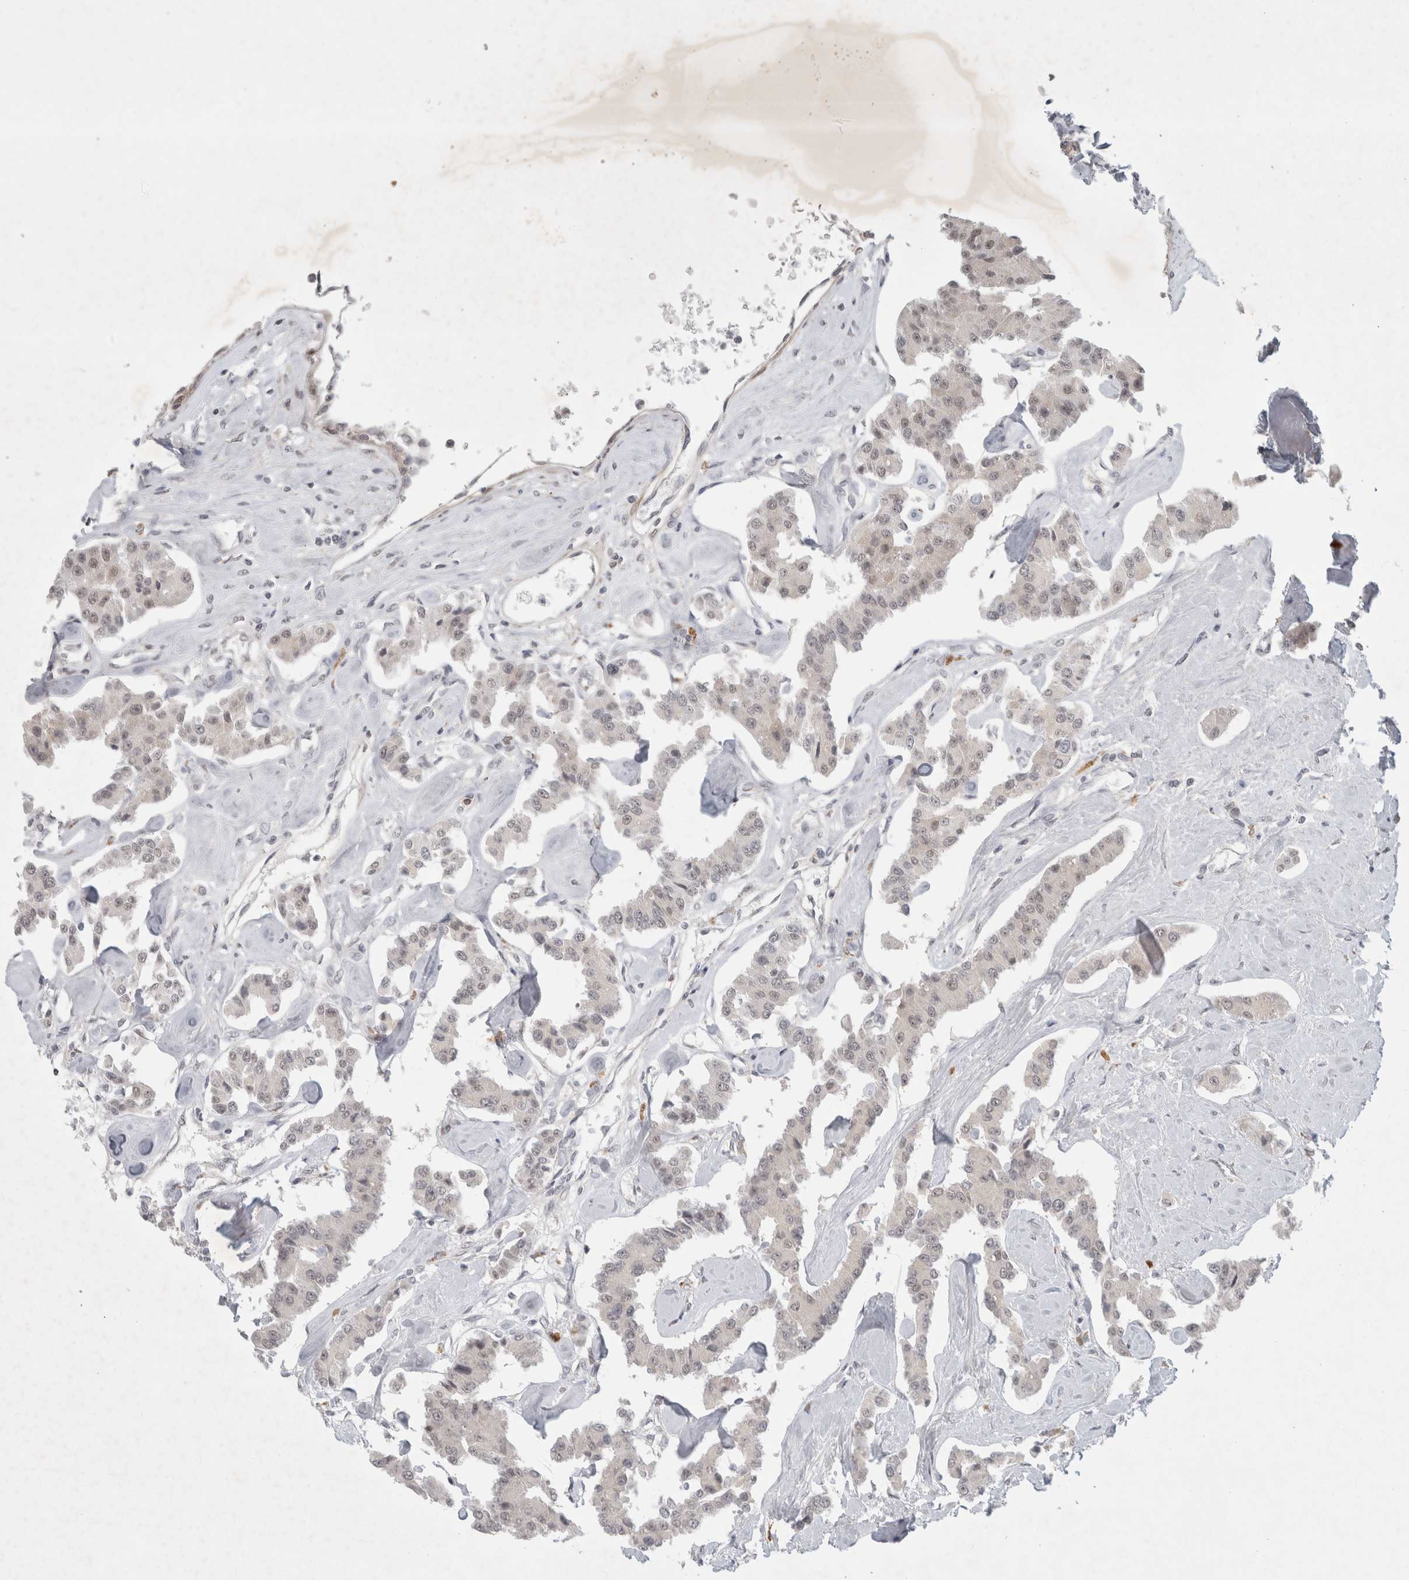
{"staining": {"intensity": "negative", "quantity": "none", "location": "none"}, "tissue": "carcinoid", "cell_type": "Tumor cells", "image_type": "cancer", "snomed": [{"axis": "morphology", "description": "Carcinoid, malignant, NOS"}, {"axis": "topography", "description": "Pancreas"}], "caption": "A micrograph of human carcinoid is negative for staining in tumor cells.", "gene": "FBXO42", "patient": {"sex": "male", "age": 41}}